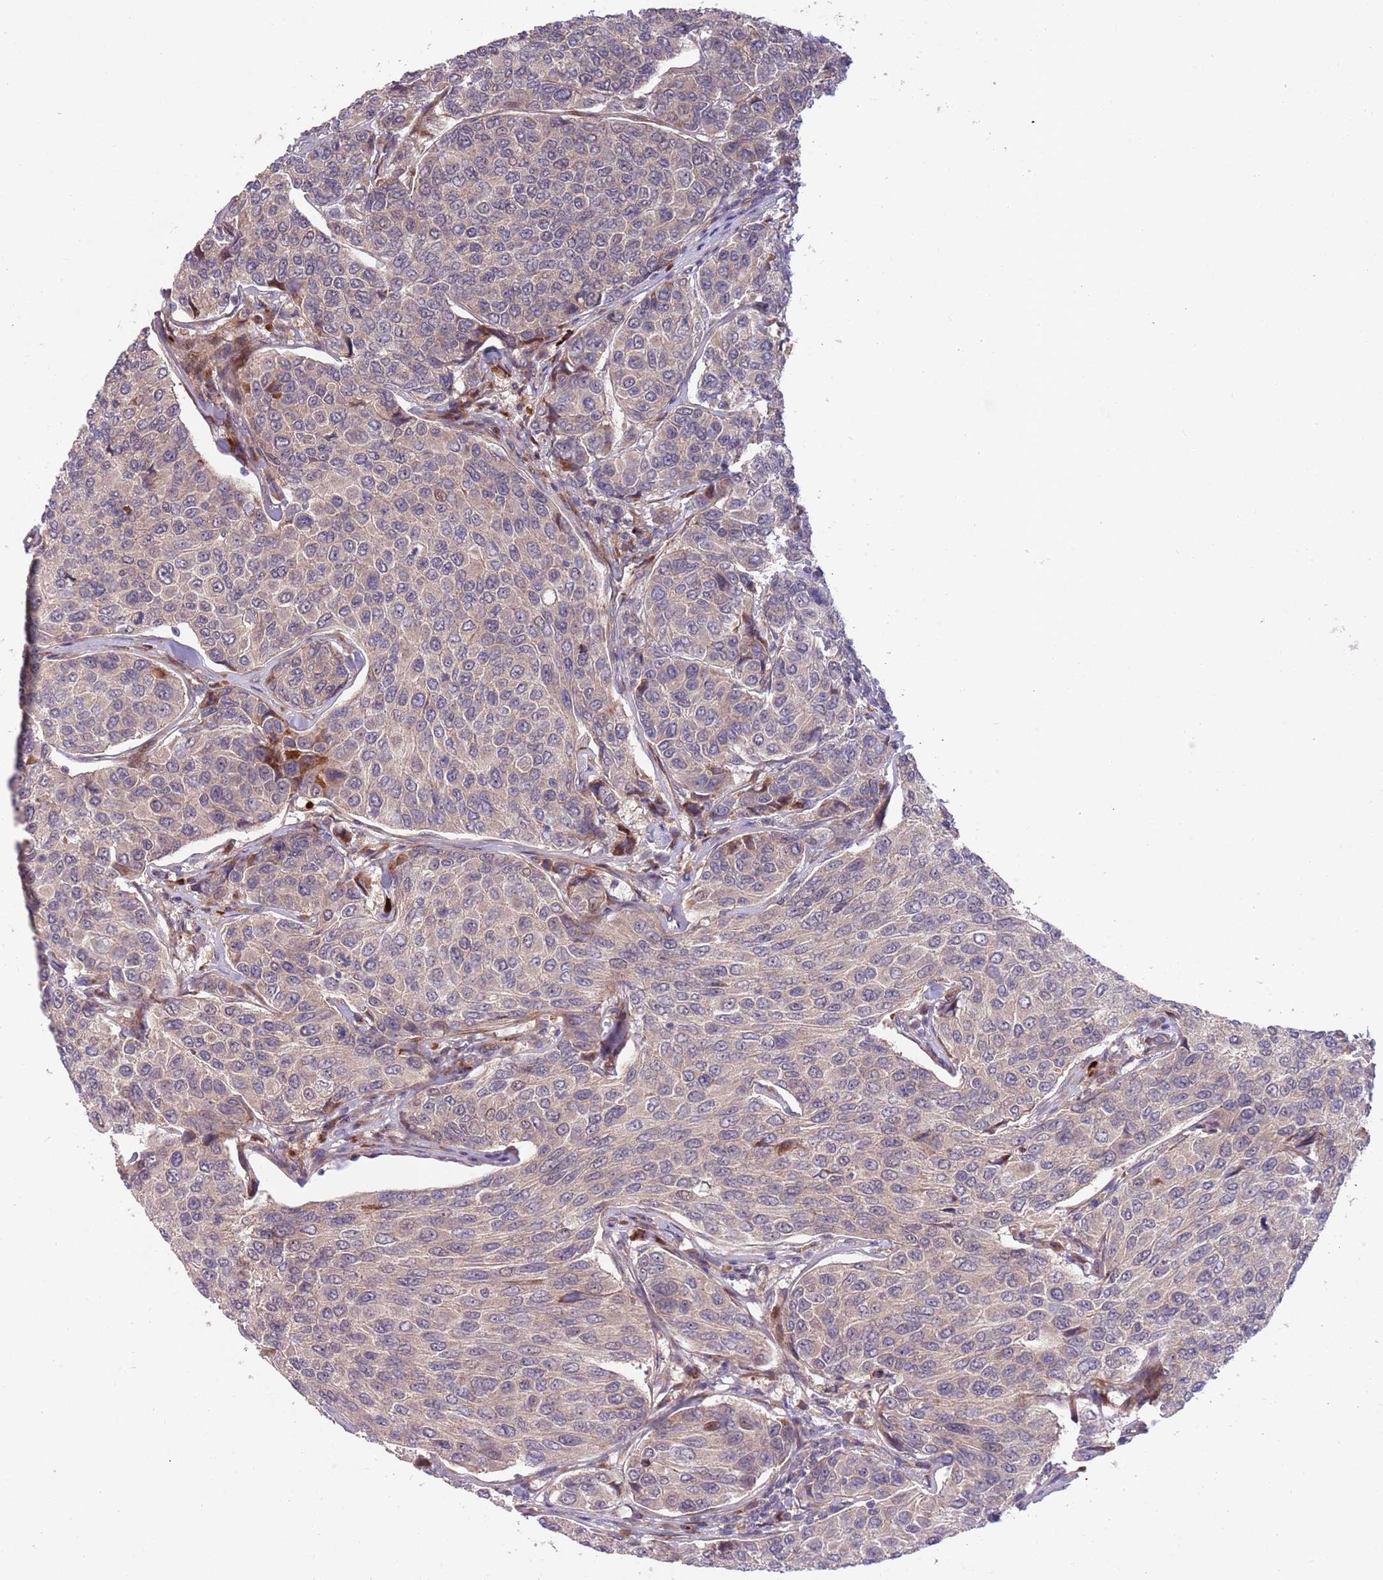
{"staining": {"intensity": "weak", "quantity": ">75%", "location": "cytoplasmic/membranous,nuclear"}, "tissue": "breast cancer", "cell_type": "Tumor cells", "image_type": "cancer", "snomed": [{"axis": "morphology", "description": "Duct carcinoma"}, {"axis": "topography", "description": "Breast"}], "caption": "Immunohistochemical staining of breast cancer (intraductal carcinoma) reveals low levels of weak cytoplasmic/membranous and nuclear protein expression in approximately >75% of tumor cells.", "gene": "NT5DC4", "patient": {"sex": "female", "age": 55}}